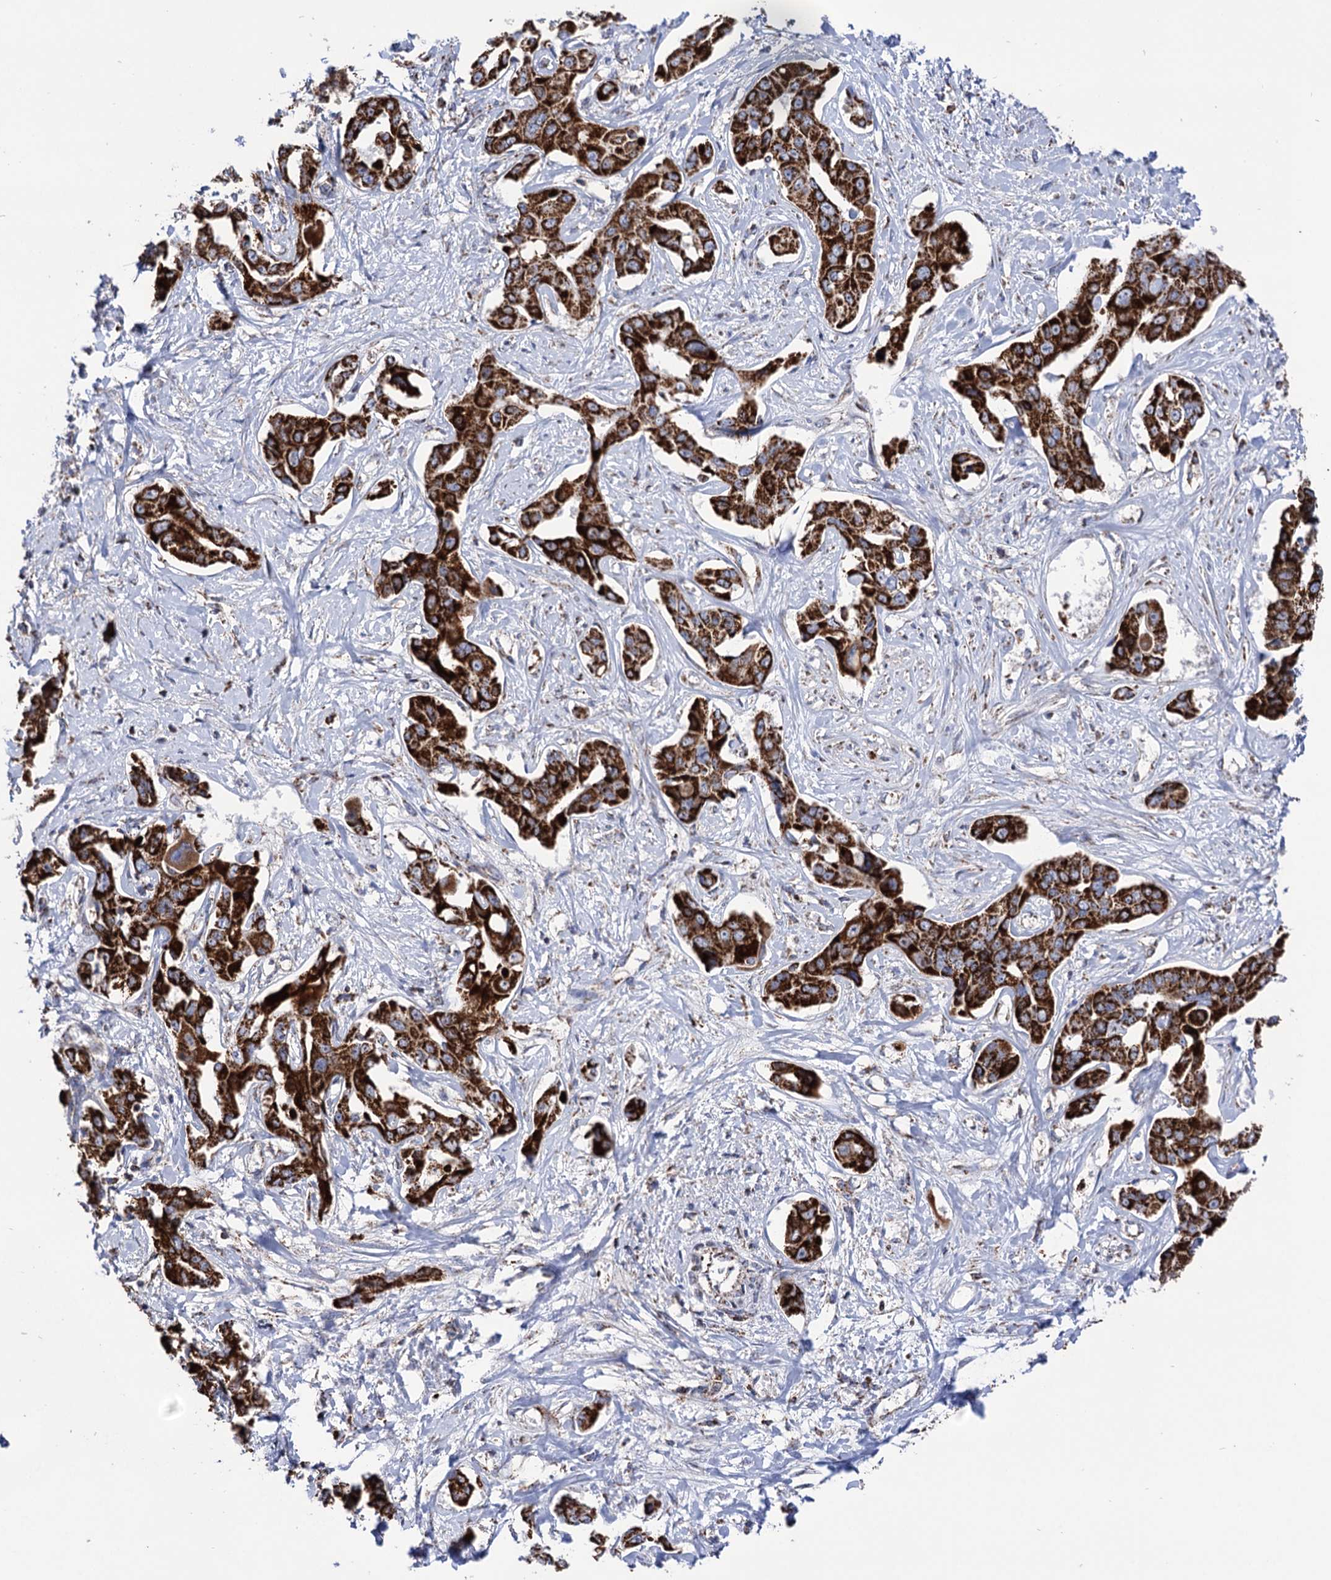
{"staining": {"intensity": "strong", "quantity": ">75%", "location": "cytoplasmic/membranous"}, "tissue": "liver cancer", "cell_type": "Tumor cells", "image_type": "cancer", "snomed": [{"axis": "morphology", "description": "Cholangiocarcinoma"}, {"axis": "topography", "description": "Liver"}], "caption": "About >75% of tumor cells in human liver cancer (cholangiocarcinoma) exhibit strong cytoplasmic/membranous protein positivity as visualized by brown immunohistochemical staining.", "gene": "ABHD10", "patient": {"sex": "male", "age": 59}}